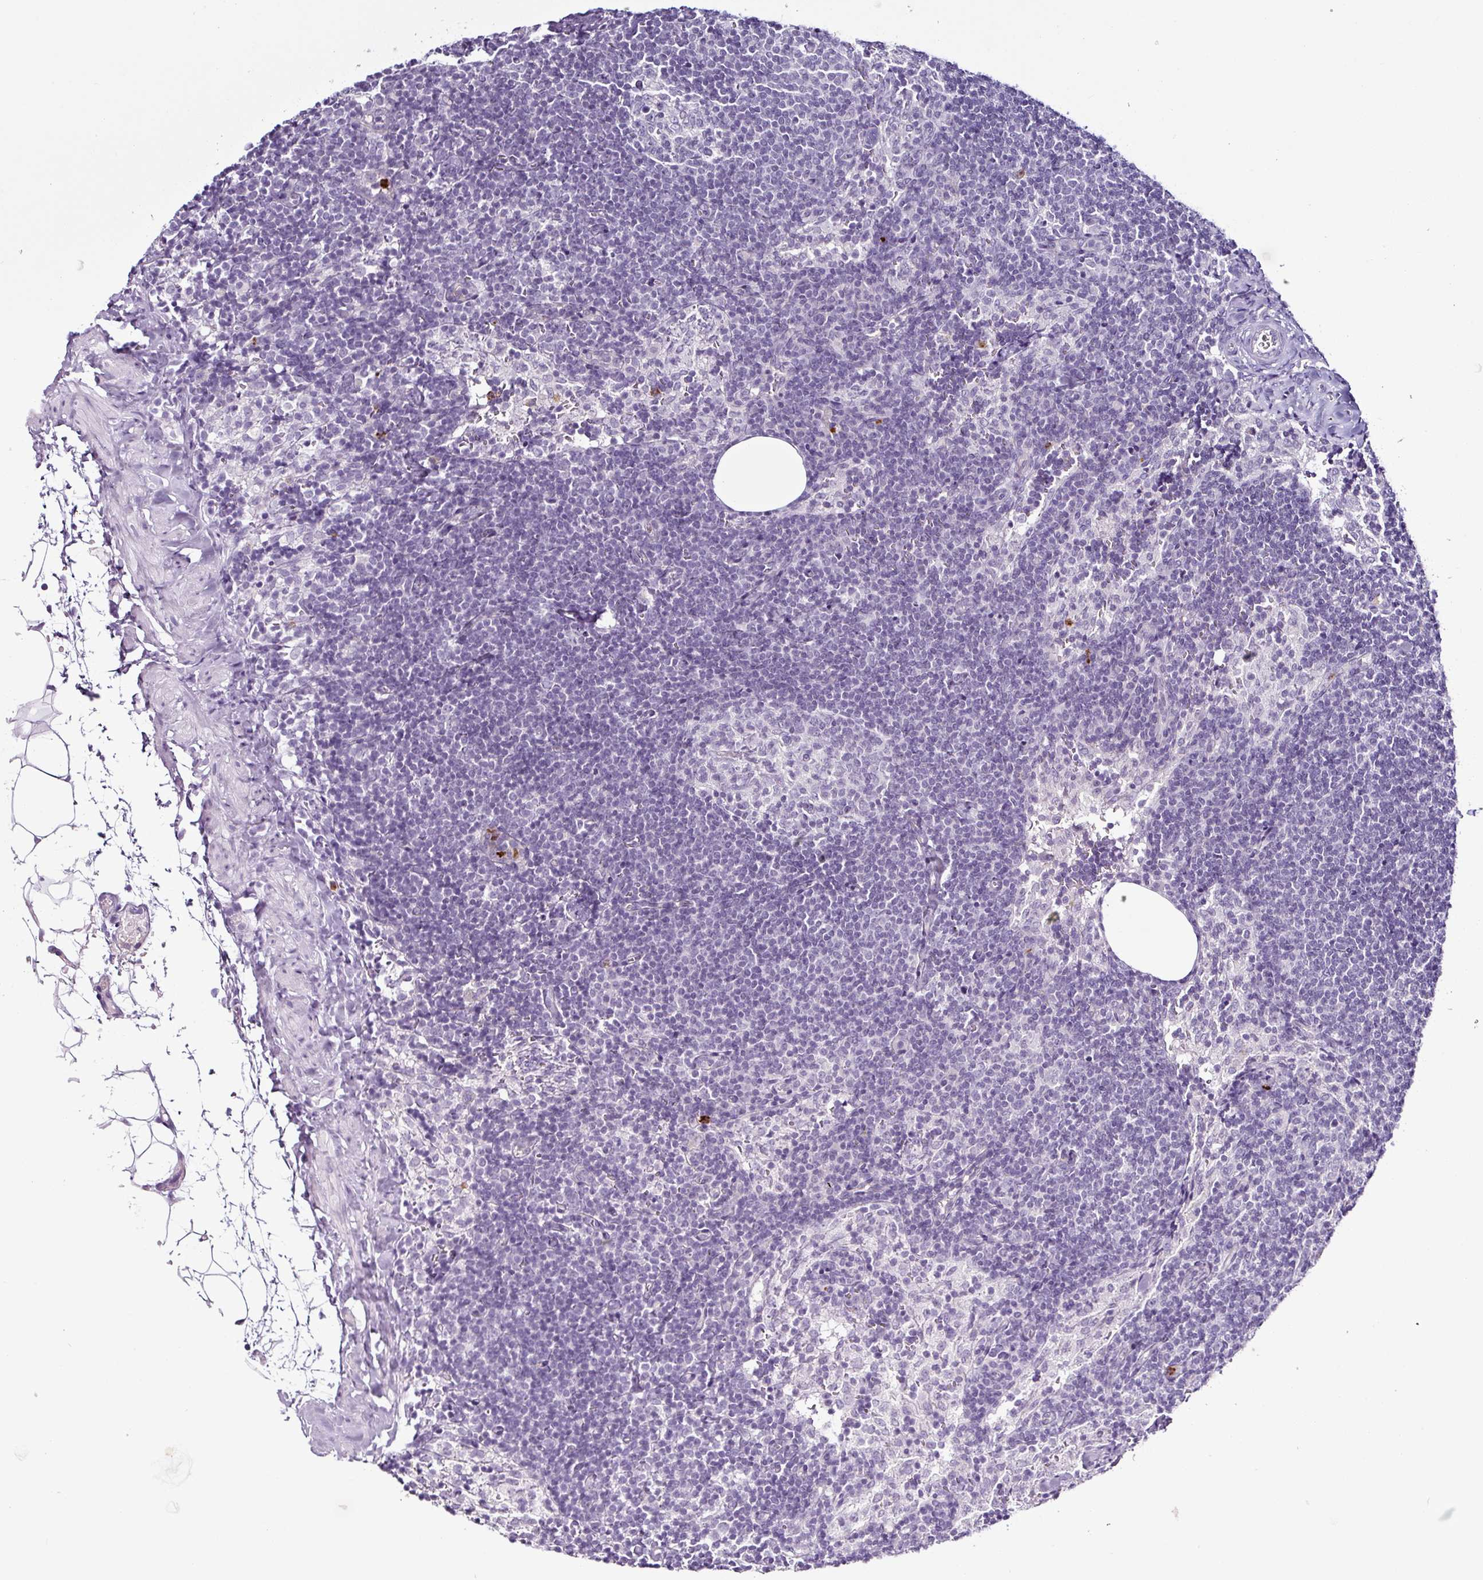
{"staining": {"intensity": "negative", "quantity": "none", "location": "none"}, "tissue": "lymph node", "cell_type": "Germinal center cells", "image_type": "normal", "snomed": [{"axis": "morphology", "description": "Normal tissue, NOS"}, {"axis": "topography", "description": "Lymph node"}], "caption": "Immunohistochemical staining of benign lymph node displays no significant expression in germinal center cells.", "gene": "TMEM178A", "patient": {"sex": "female", "age": 52}}